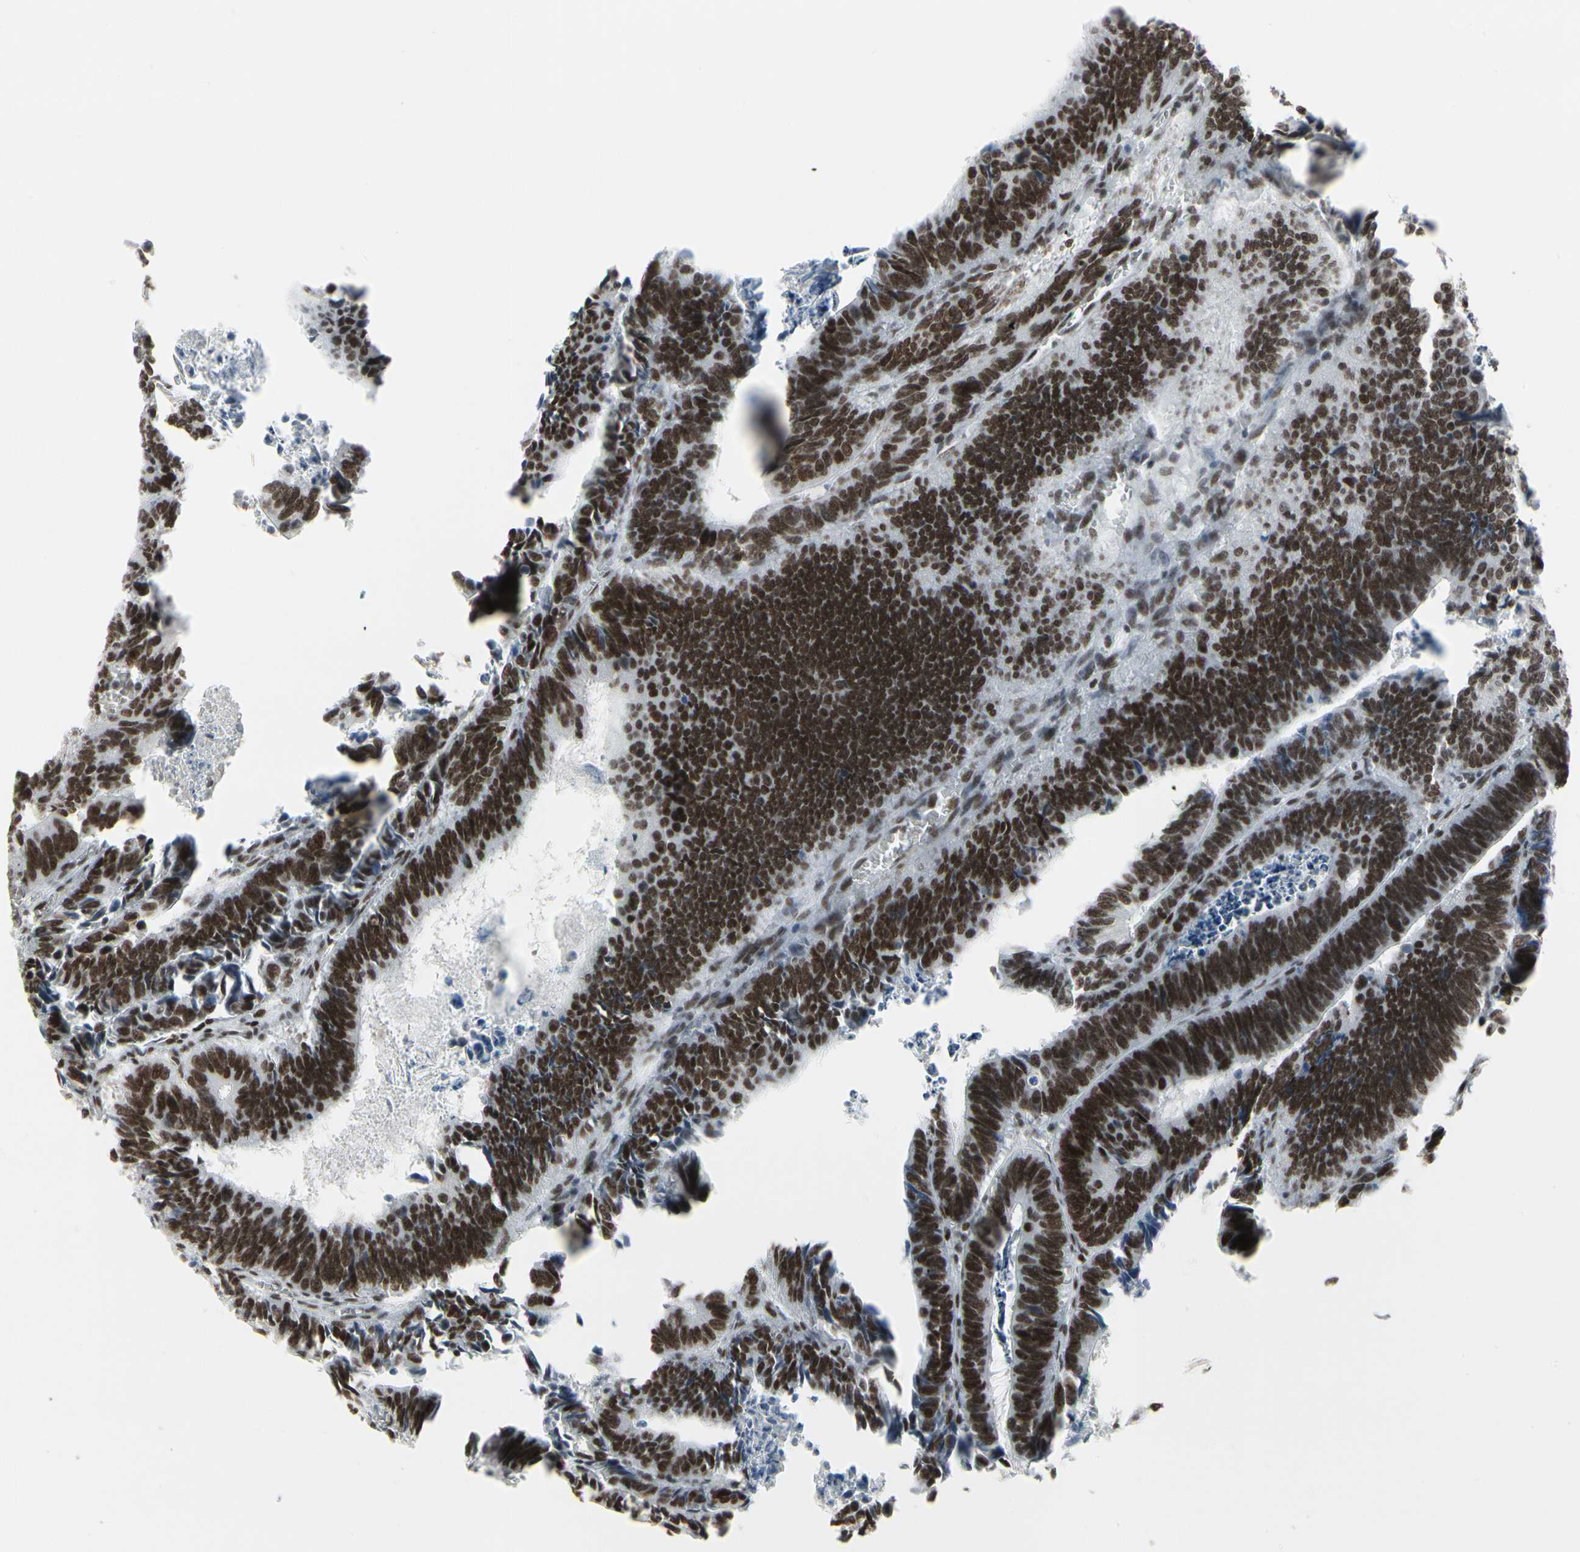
{"staining": {"intensity": "strong", "quantity": ">75%", "location": "nuclear"}, "tissue": "colorectal cancer", "cell_type": "Tumor cells", "image_type": "cancer", "snomed": [{"axis": "morphology", "description": "Adenocarcinoma, NOS"}, {"axis": "topography", "description": "Colon"}], "caption": "This is a photomicrograph of immunohistochemistry staining of colorectal adenocarcinoma, which shows strong expression in the nuclear of tumor cells.", "gene": "HMG20A", "patient": {"sex": "male", "age": 72}}